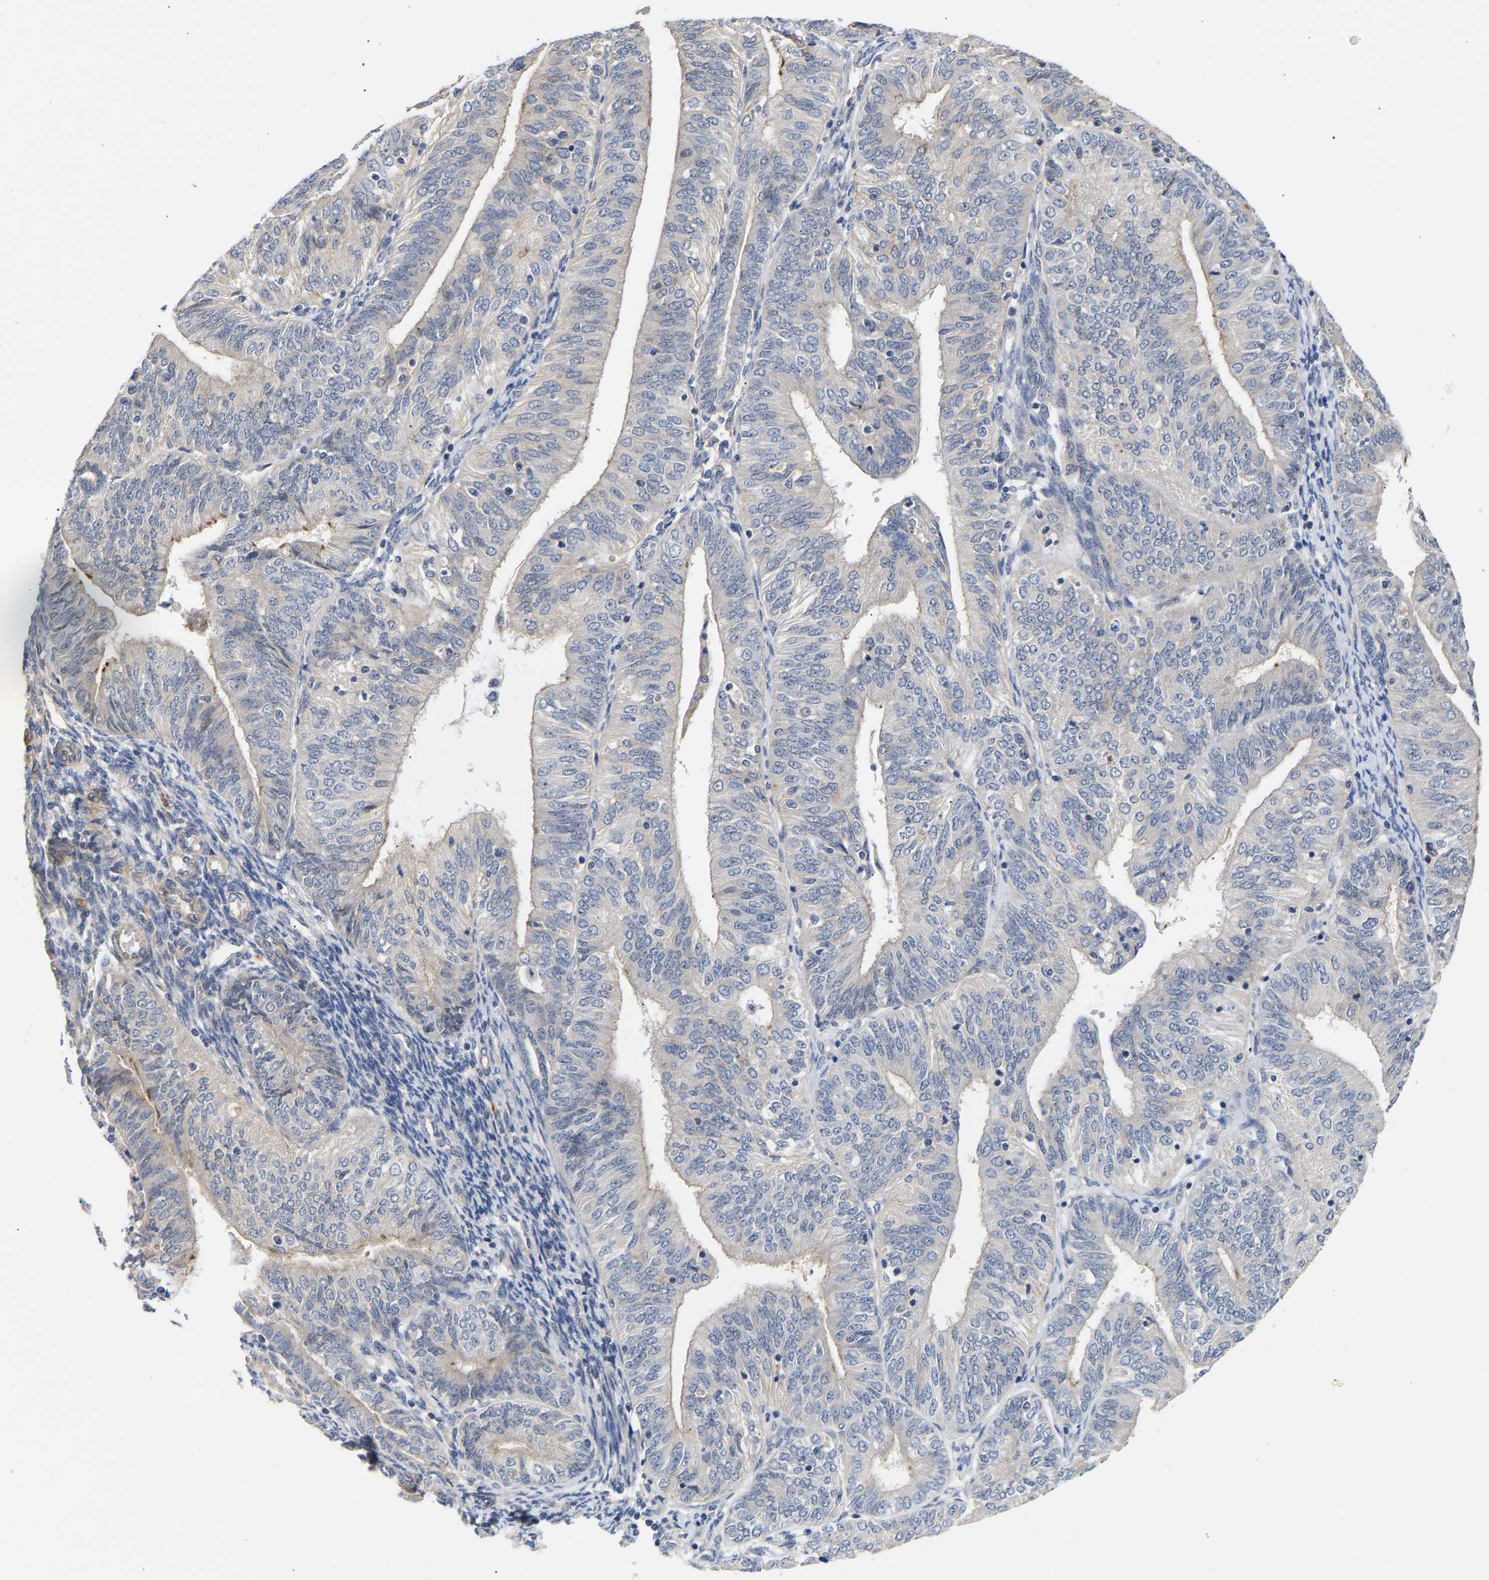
{"staining": {"intensity": "negative", "quantity": "none", "location": "none"}, "tissue": "endometrial cancer", "cell_type": "Tumor cells", "image_type": "cancer", "snomed": [{"axis": "morphology", "description": "Adenocarcinoma, NOS"}, {"axis": "topography", "description": "Endometrium"}], "caption": "IHC micrograph of adenocarcinoma (endometrial) stained for a protein (brown), which exhibits no positivity in tumor cells.", "gene": "KASH5", "patient": {"sex": "female", "age": 58}}